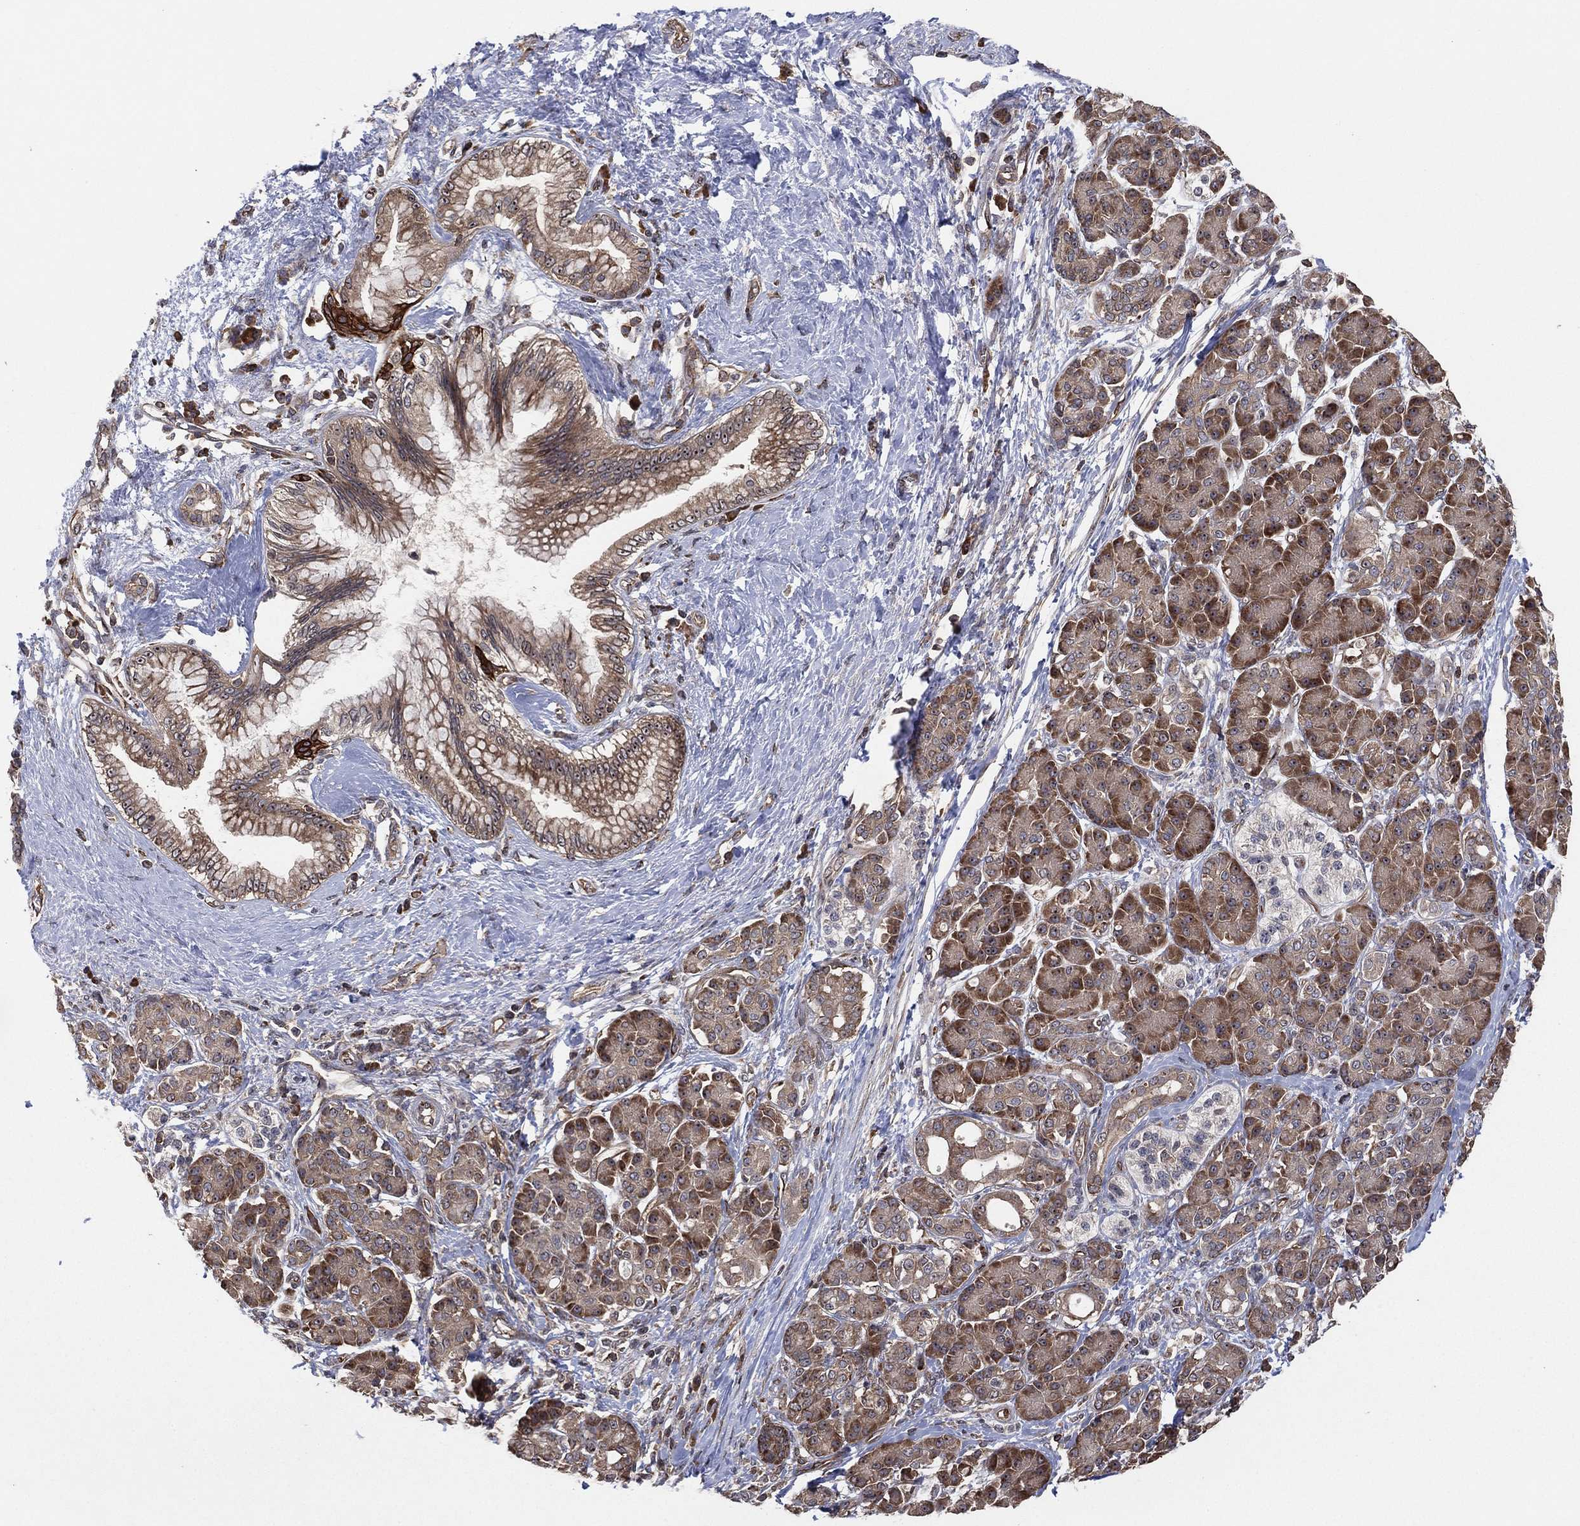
{"staining": {"intensity": "moderate", "quantity": ">75%", "location": "cytoplasmic/membranous,nuclear"}, "tissue": "pancreatic cancer", "cell_type": "Tumor cells", "image_type": "cancer", "snomed": [{"axis": "morphology", "description": "Adenocarcinoma, NOS"}, {"axis": "topography", "description": "Pancreas"}], "caption": "A high-resolution micrograph shows immunohistochemistry (IHC) staining of adenocarcinoma (pancreatic), which demonstrates moderate cytoplasmic/membranous and nuclear staining in about >75% of tumor cells. (brown staining indicates protein expression, while blue staining denotes nuclei).", "gene": "TMCO1", "patient": {"sex": "female", "age": 73}}